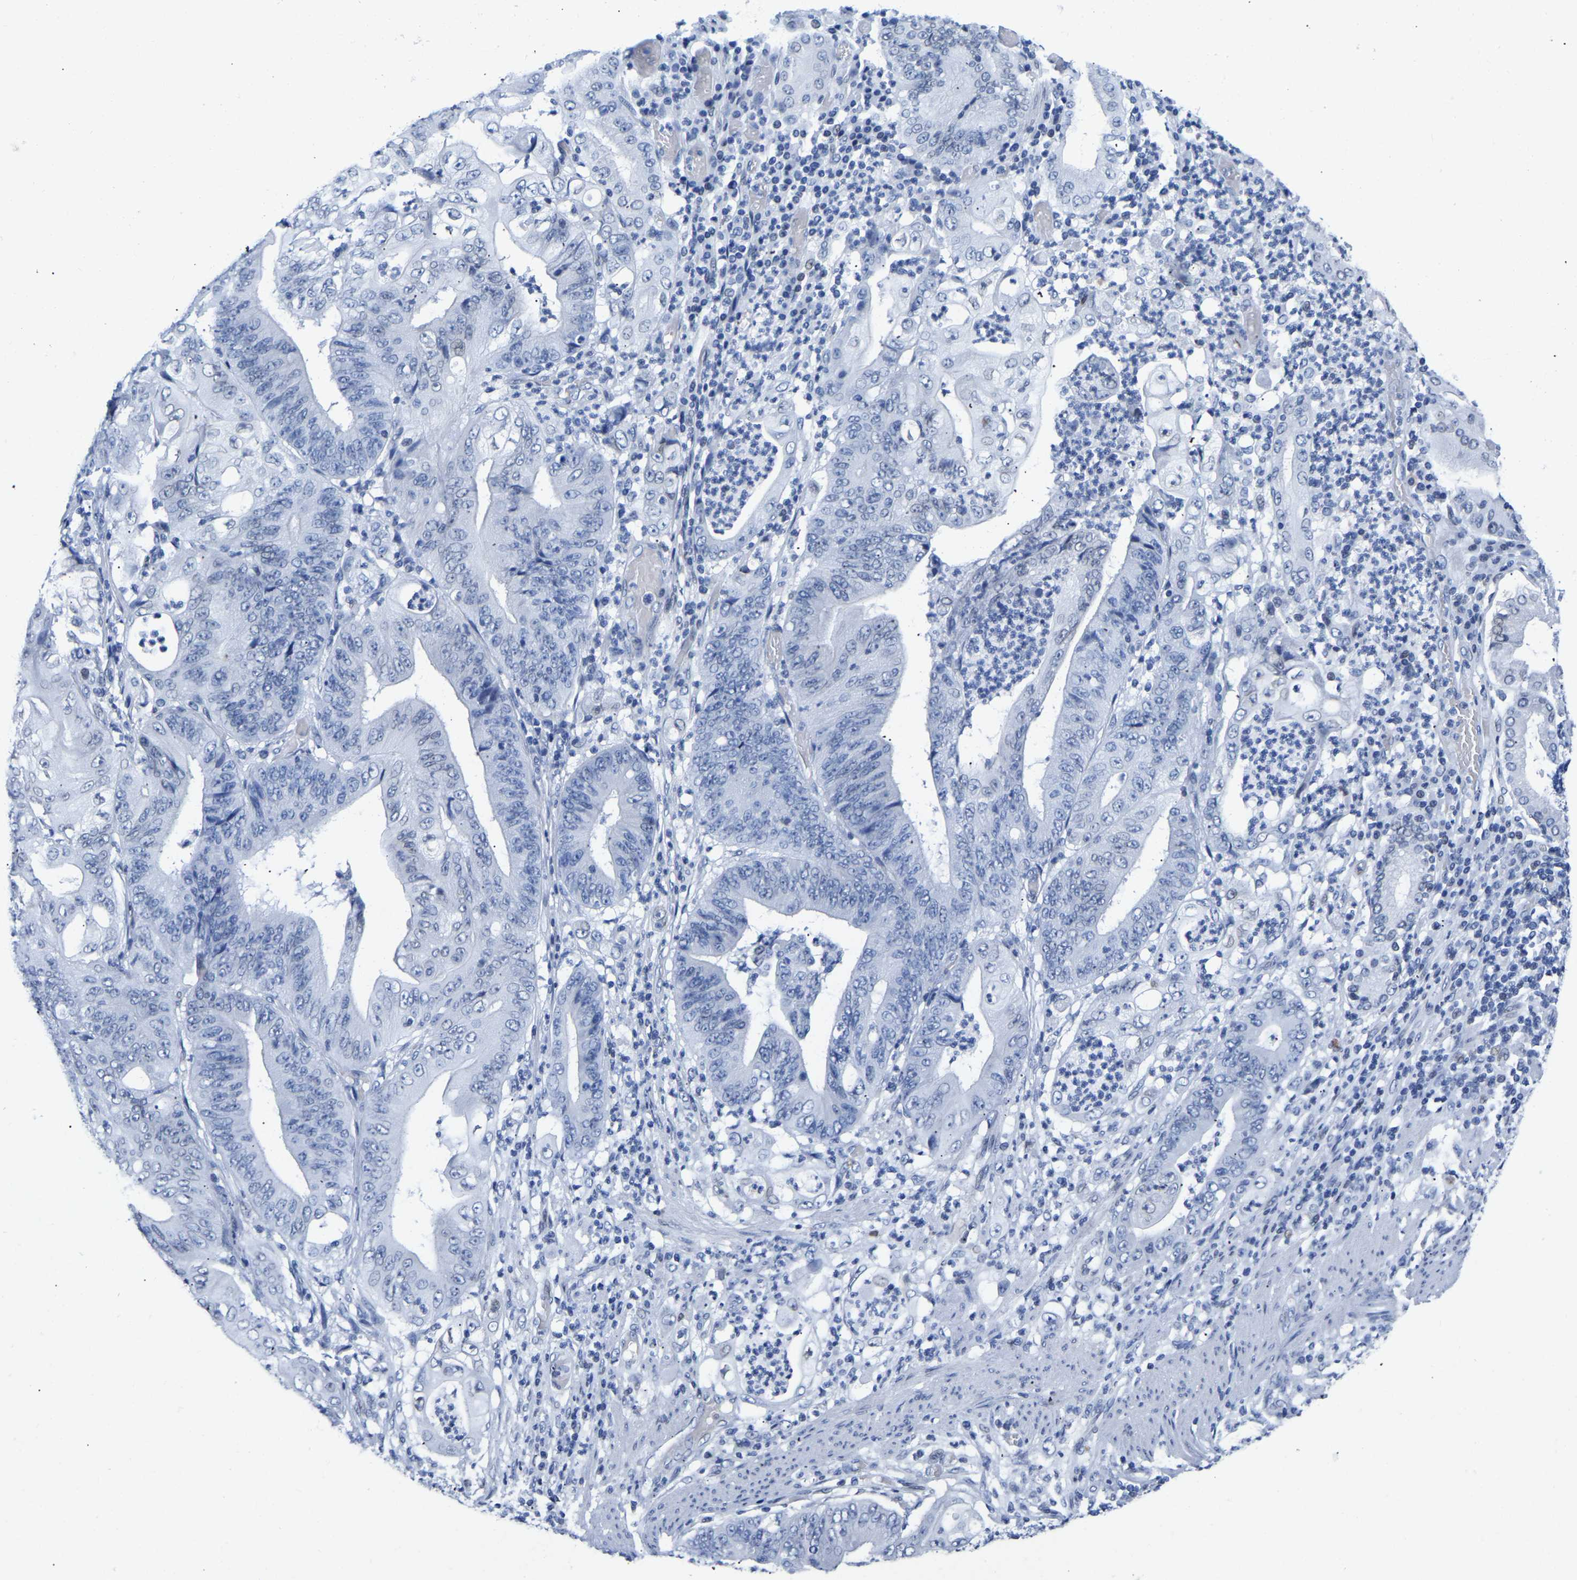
{"staining": {"intensity": "negative", "quantity": "none", "location": "none"}, "tissue": "stomach cancer", "cell_type": "Tumor cells", "image_type": "cancer", "snomed": [{"axis": "morphology", "description": "Adenocarcinoma, NOS"}, {"axis": "topography", "description": "Stomach"}], "caption": "Immunohistochemical staining of stomach cancer demonstrates no significant staining in tumor cells. Brightfield microscopy of immunohistochemistry (IHC) stained with DAB (brown) and hematoxylin (blue), captured at high magnification.", "gene": "UPK3A", "patient": {"sex": "female", "age": 73}}